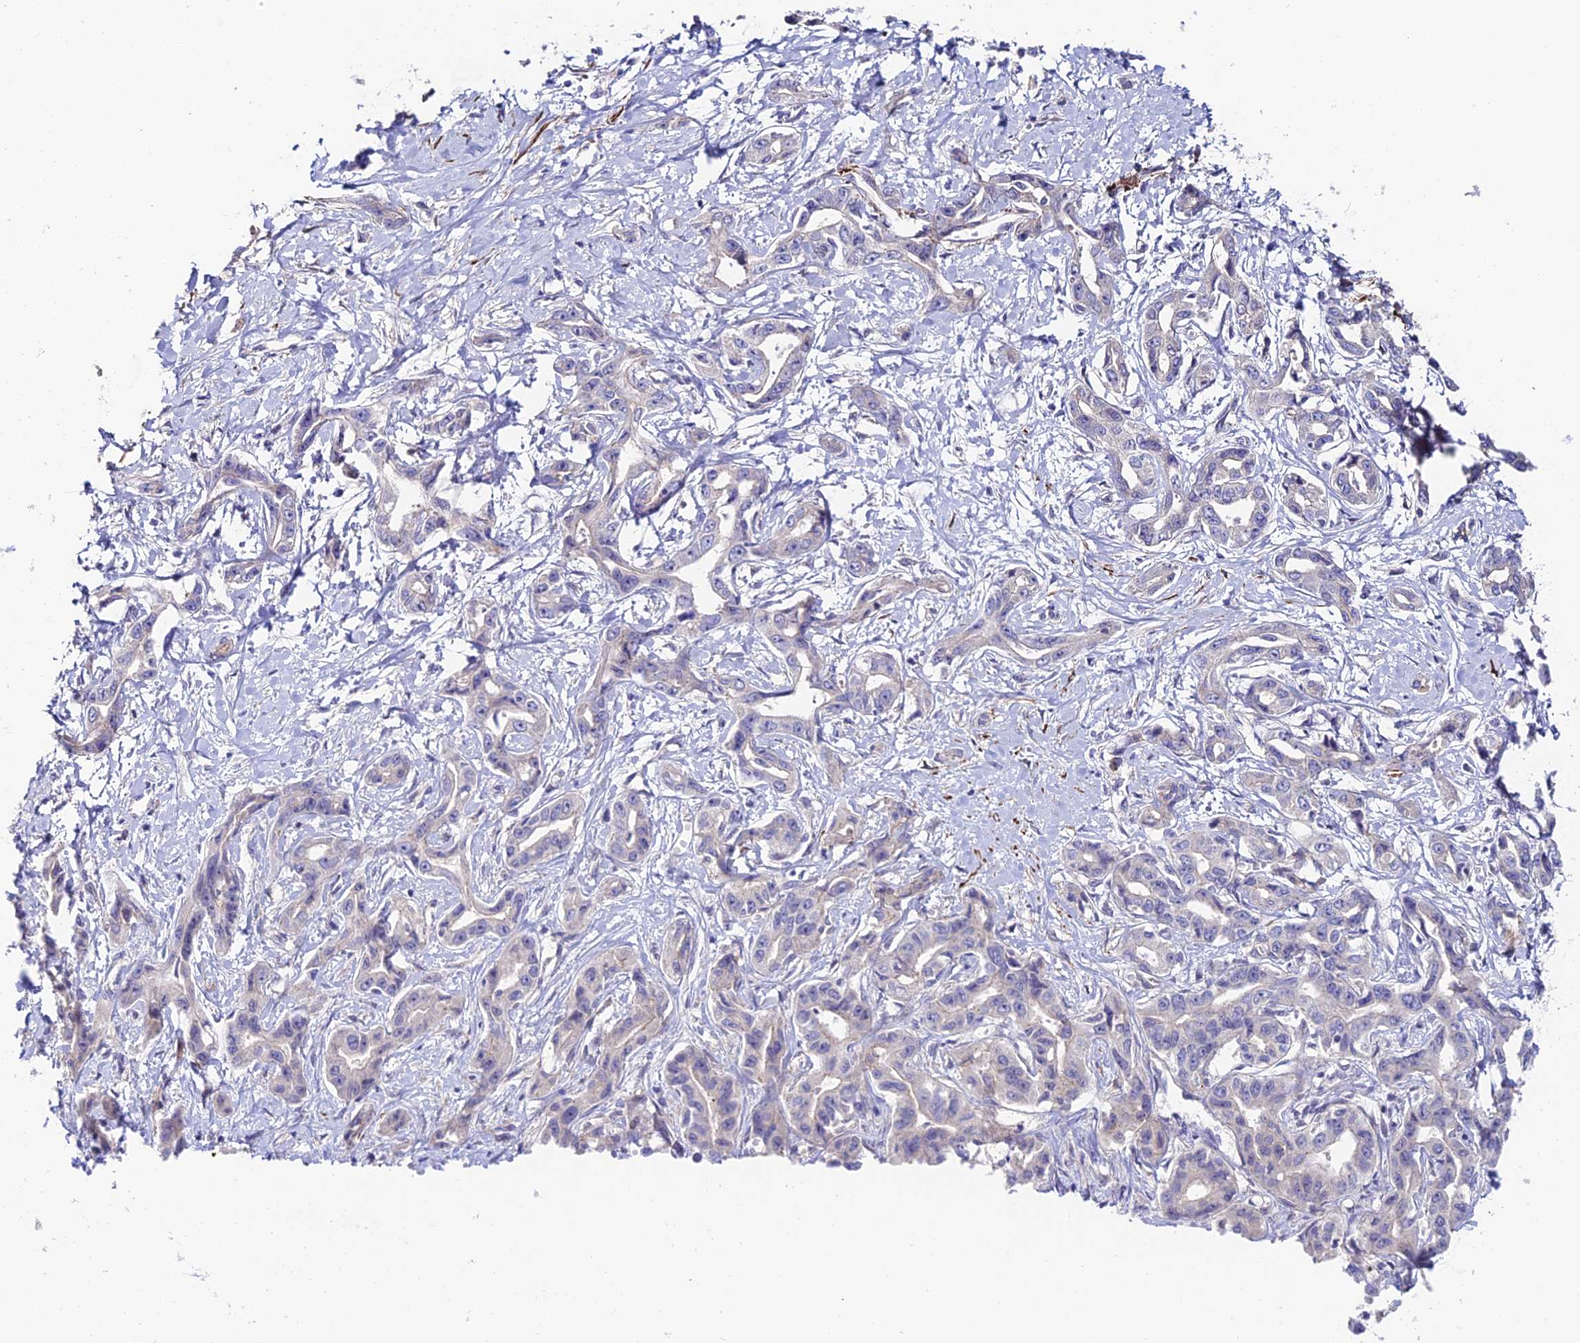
{"staining": {"intensity": "negative", "quantity": "none", "location": "none"}, "tissue": "liver cancer", "cell_type": "Tumor cells", "image_type": "cancer", "snomed": [{"axis": "morphology", "description": "Cholangiocarcinoma"}, {"axis": "topography", "description": "Liver"}], "caption": "Image shows no protein expression in tumor cells of cholangiocarcinoma (liver) tissue.", "gene": "ANKRD50", "patient": {"sex": "male", "age": 59}}